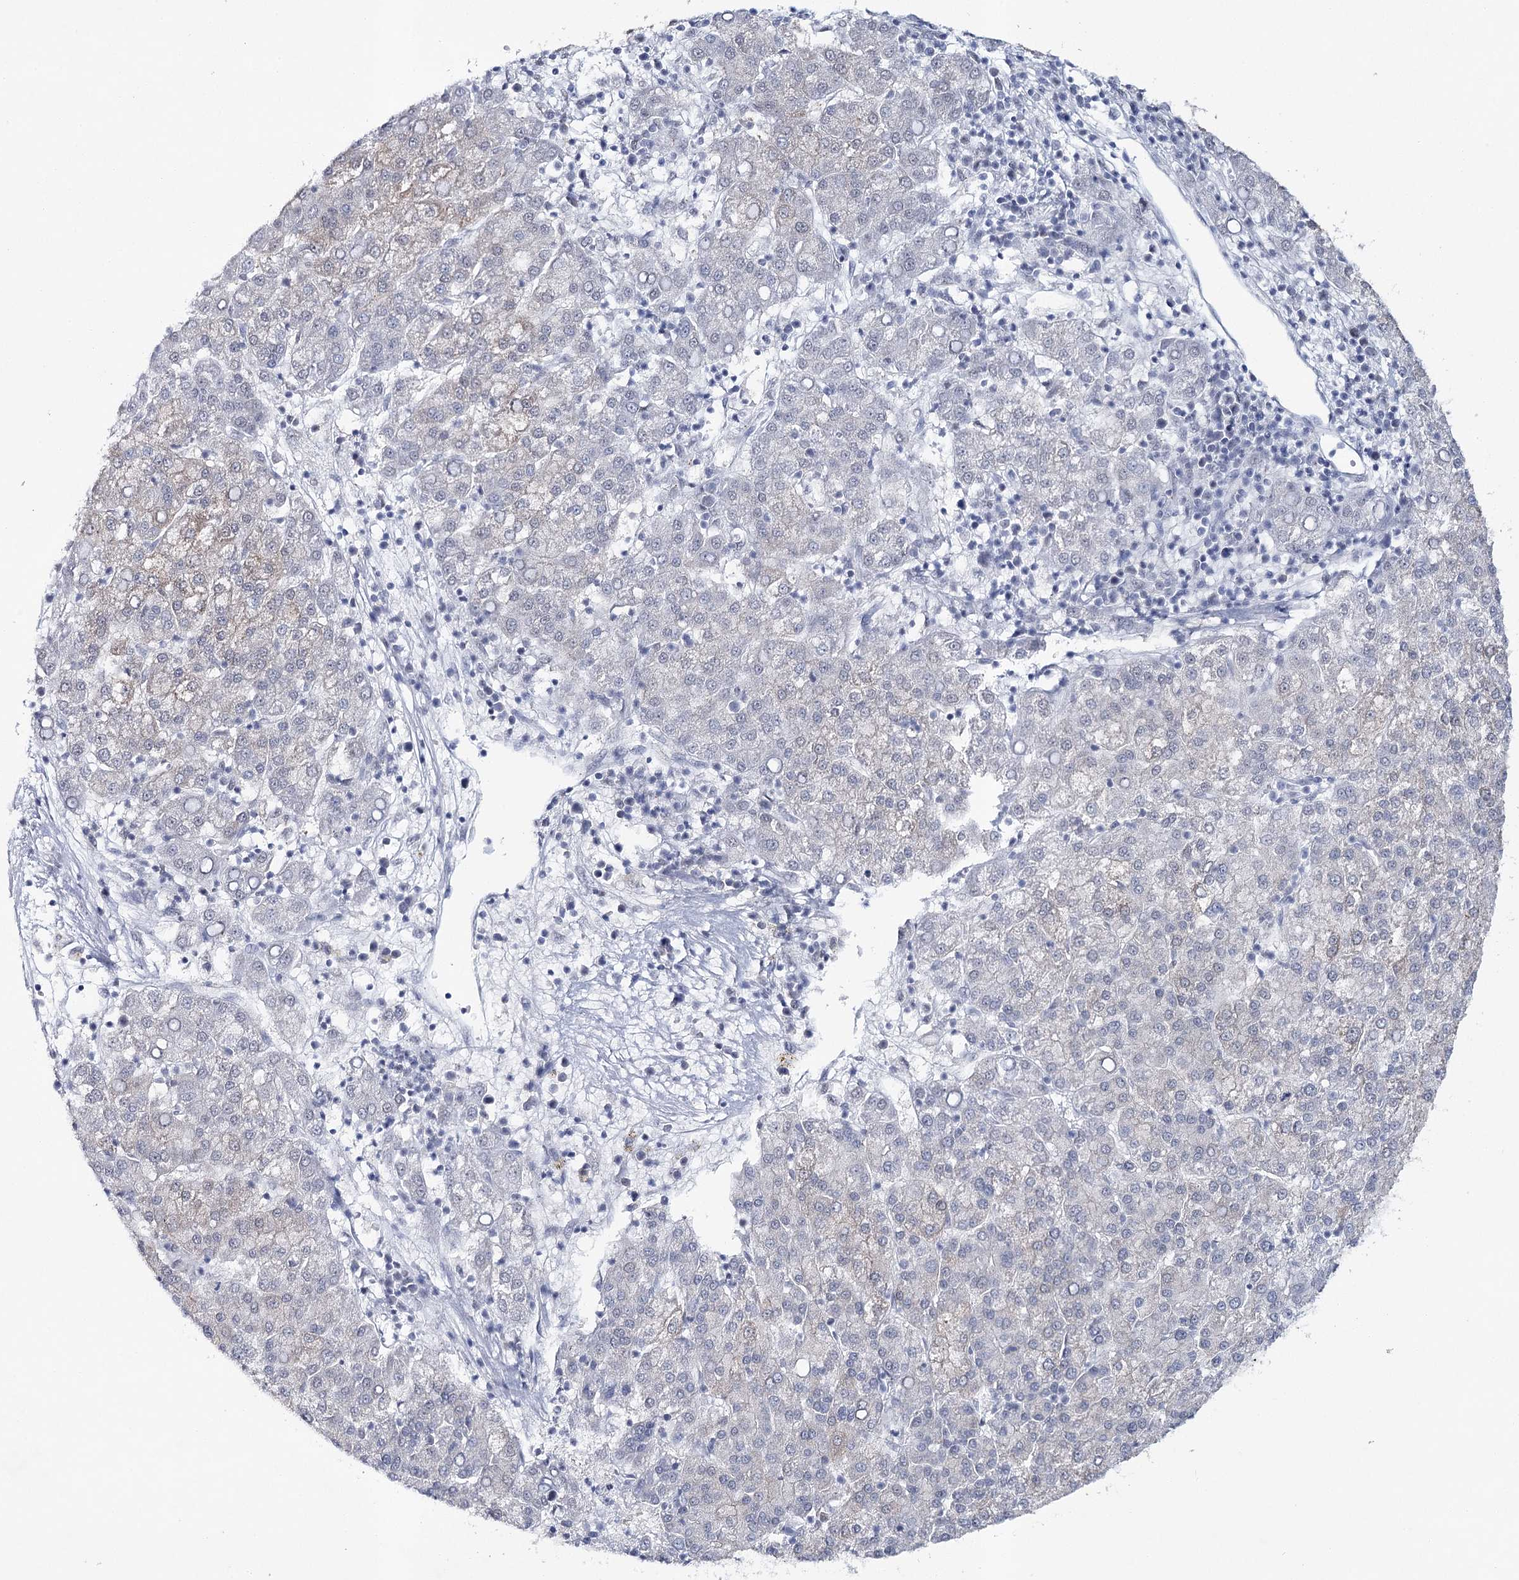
{"staining": {"intensity": "negative", "quantity": "none", "location": "none"}, "tissue": "liver cancer", "cell_type": "Tumor cells", "image_type": "cancer", "snomed": [{"axis": "morphology", "description": "Carcinoma, Hepatocellular, NOS"}, {"axis": "topography", "description": "Liver"}], "caption": "Immunohistochemistry micrograph of neoplastic tissue: human liver hepatocellular carcinoma stained with DAB exhibits no significant protein staining in tumor cells.", "gene": "ZC3H8", "patient": {"sex": "female", "age": 58}}